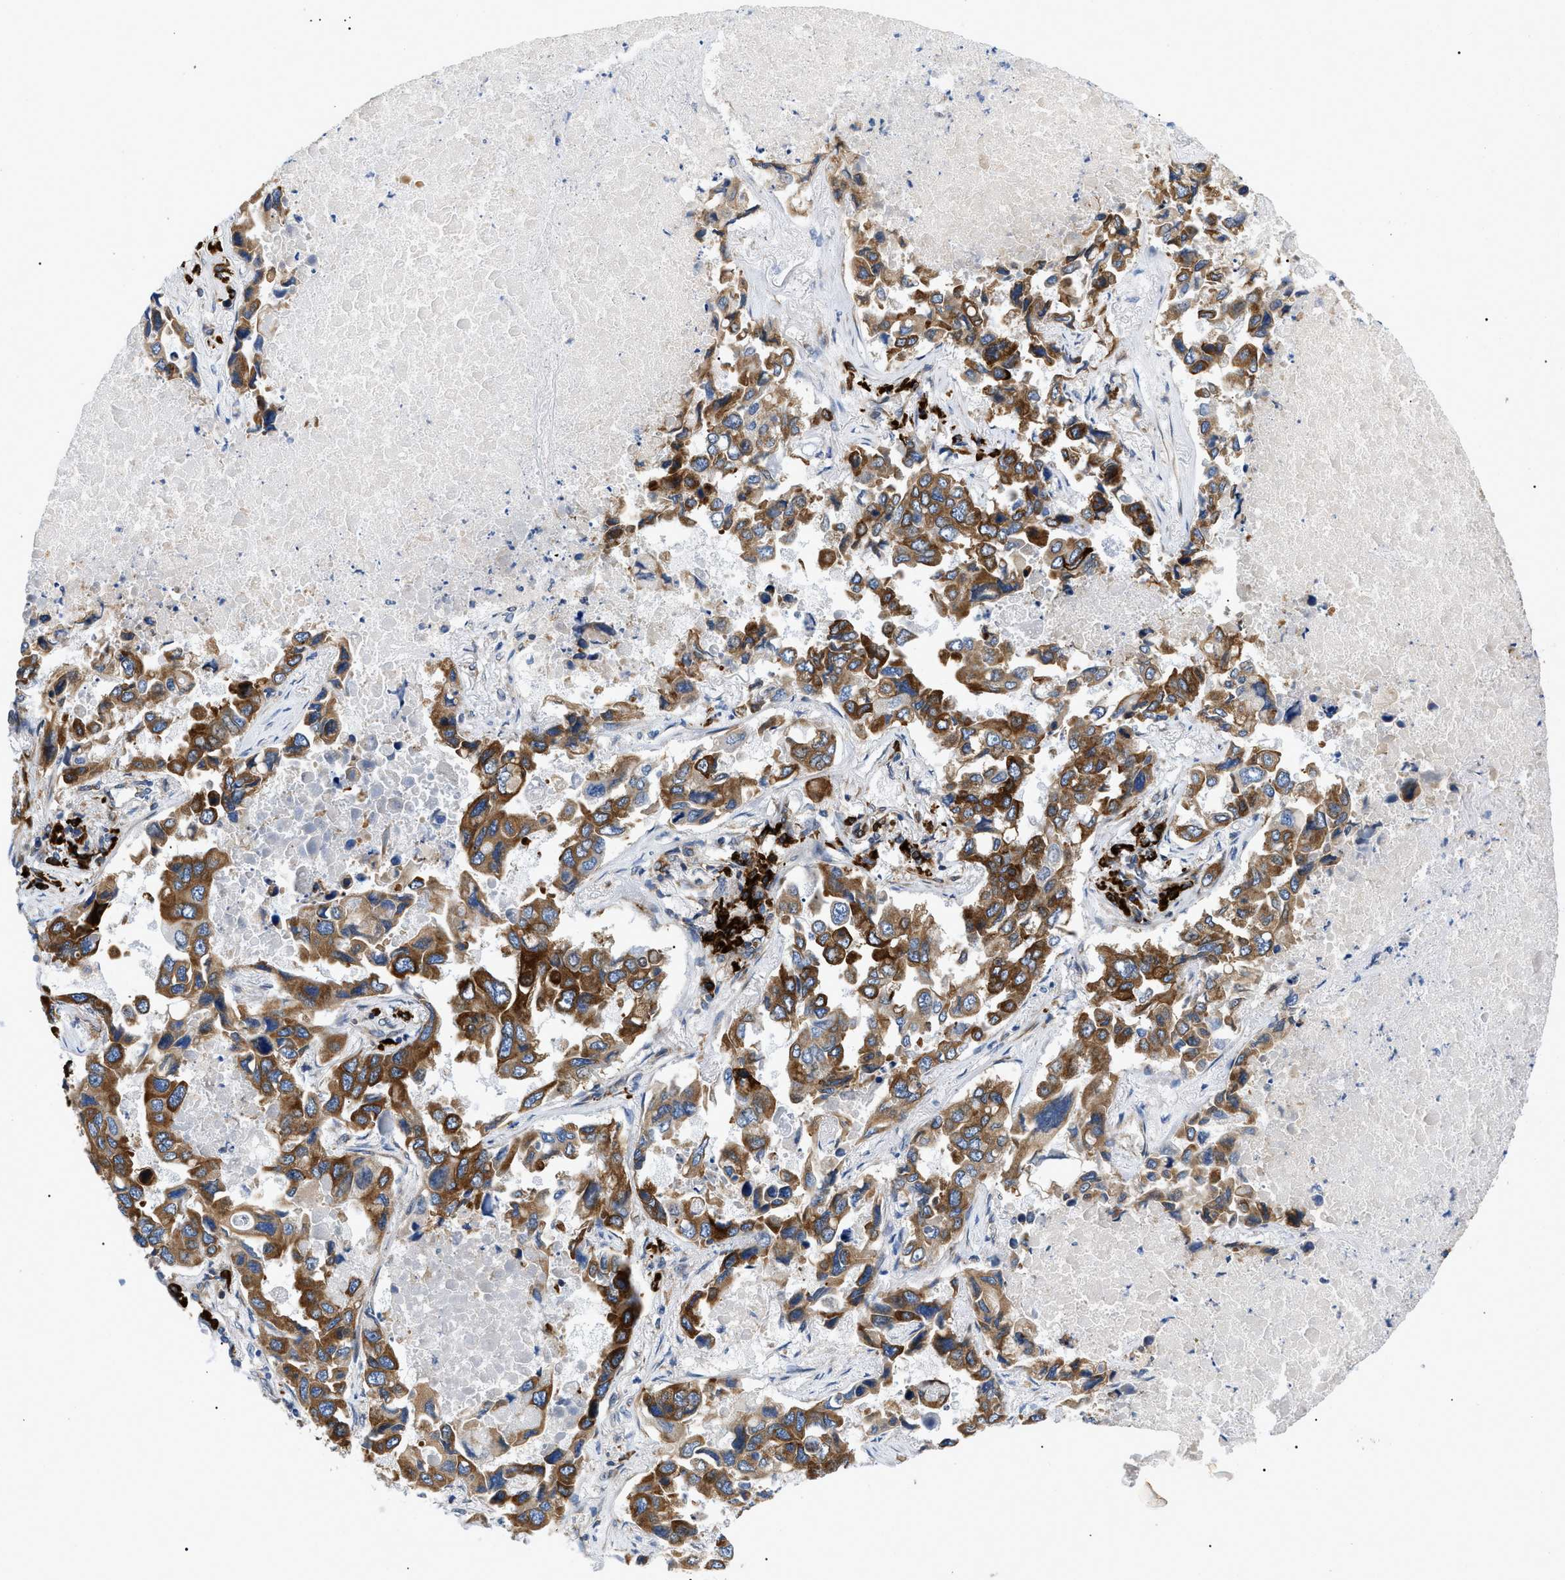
{"staining": {"intensity": "moderate", "quantity": ">75%", "location": "cytoplasmic/membranous"}, "tissue": "lung cancer", "cell_type": "Tumor cells", "image_type": "cancer", "snomed": [{"axis": "morphology", "description": "Adenocarcinoma, NOS"}, {"axis": "topography", "description": "Lung"}], "caption": "This is a micrograph of immunohistochemistry staining of lung adenocarcinoma, which shows moderate expression in the cytoplasmic/membranous of tumor cells.", "gene": "DERL1", "patient": {"sex": "male", "age": 64}}